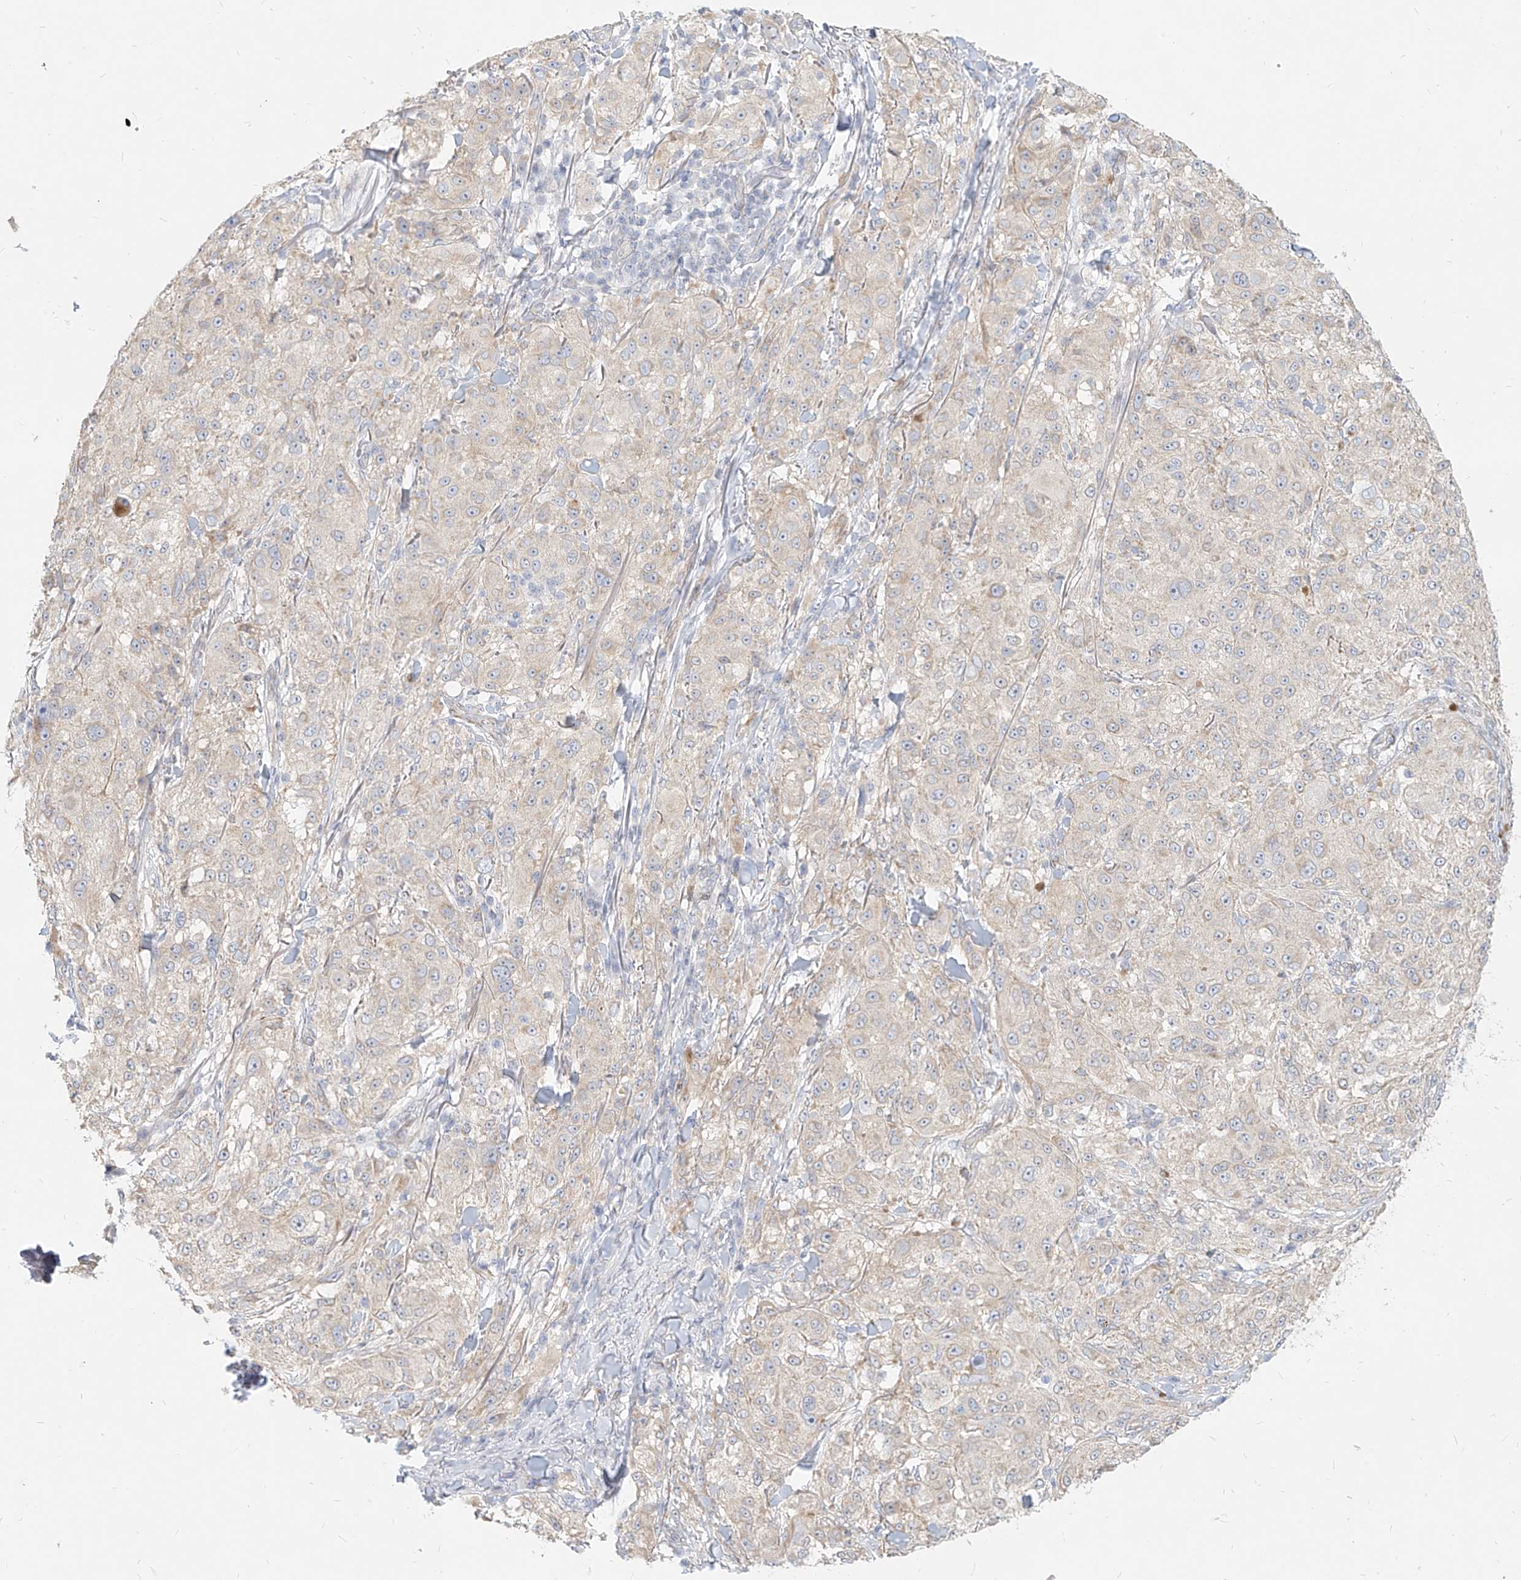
{"staining": {"intensity": "weak", "quantity": "<25%", "location": "cytoplasmic/membranous"}, "tissue": "melanoma", "cell_type": "Tumor cells", "image_type": "cancer", "snomed": [{"axis": "morphology", "description": "Necrosis, NOS"}, {"axis": "morphology", "description": "Malignant melanoma, NOS"}, {"axis": "topography", "description": "Skin"}], "caption": "Immunohistochemical staining of malignant melanoma reveals no significant positivity in tumor cells. Nuclei are stained in blue.", "gene": "ITPKB", "patient": {"sex": "female", "age": 87}}